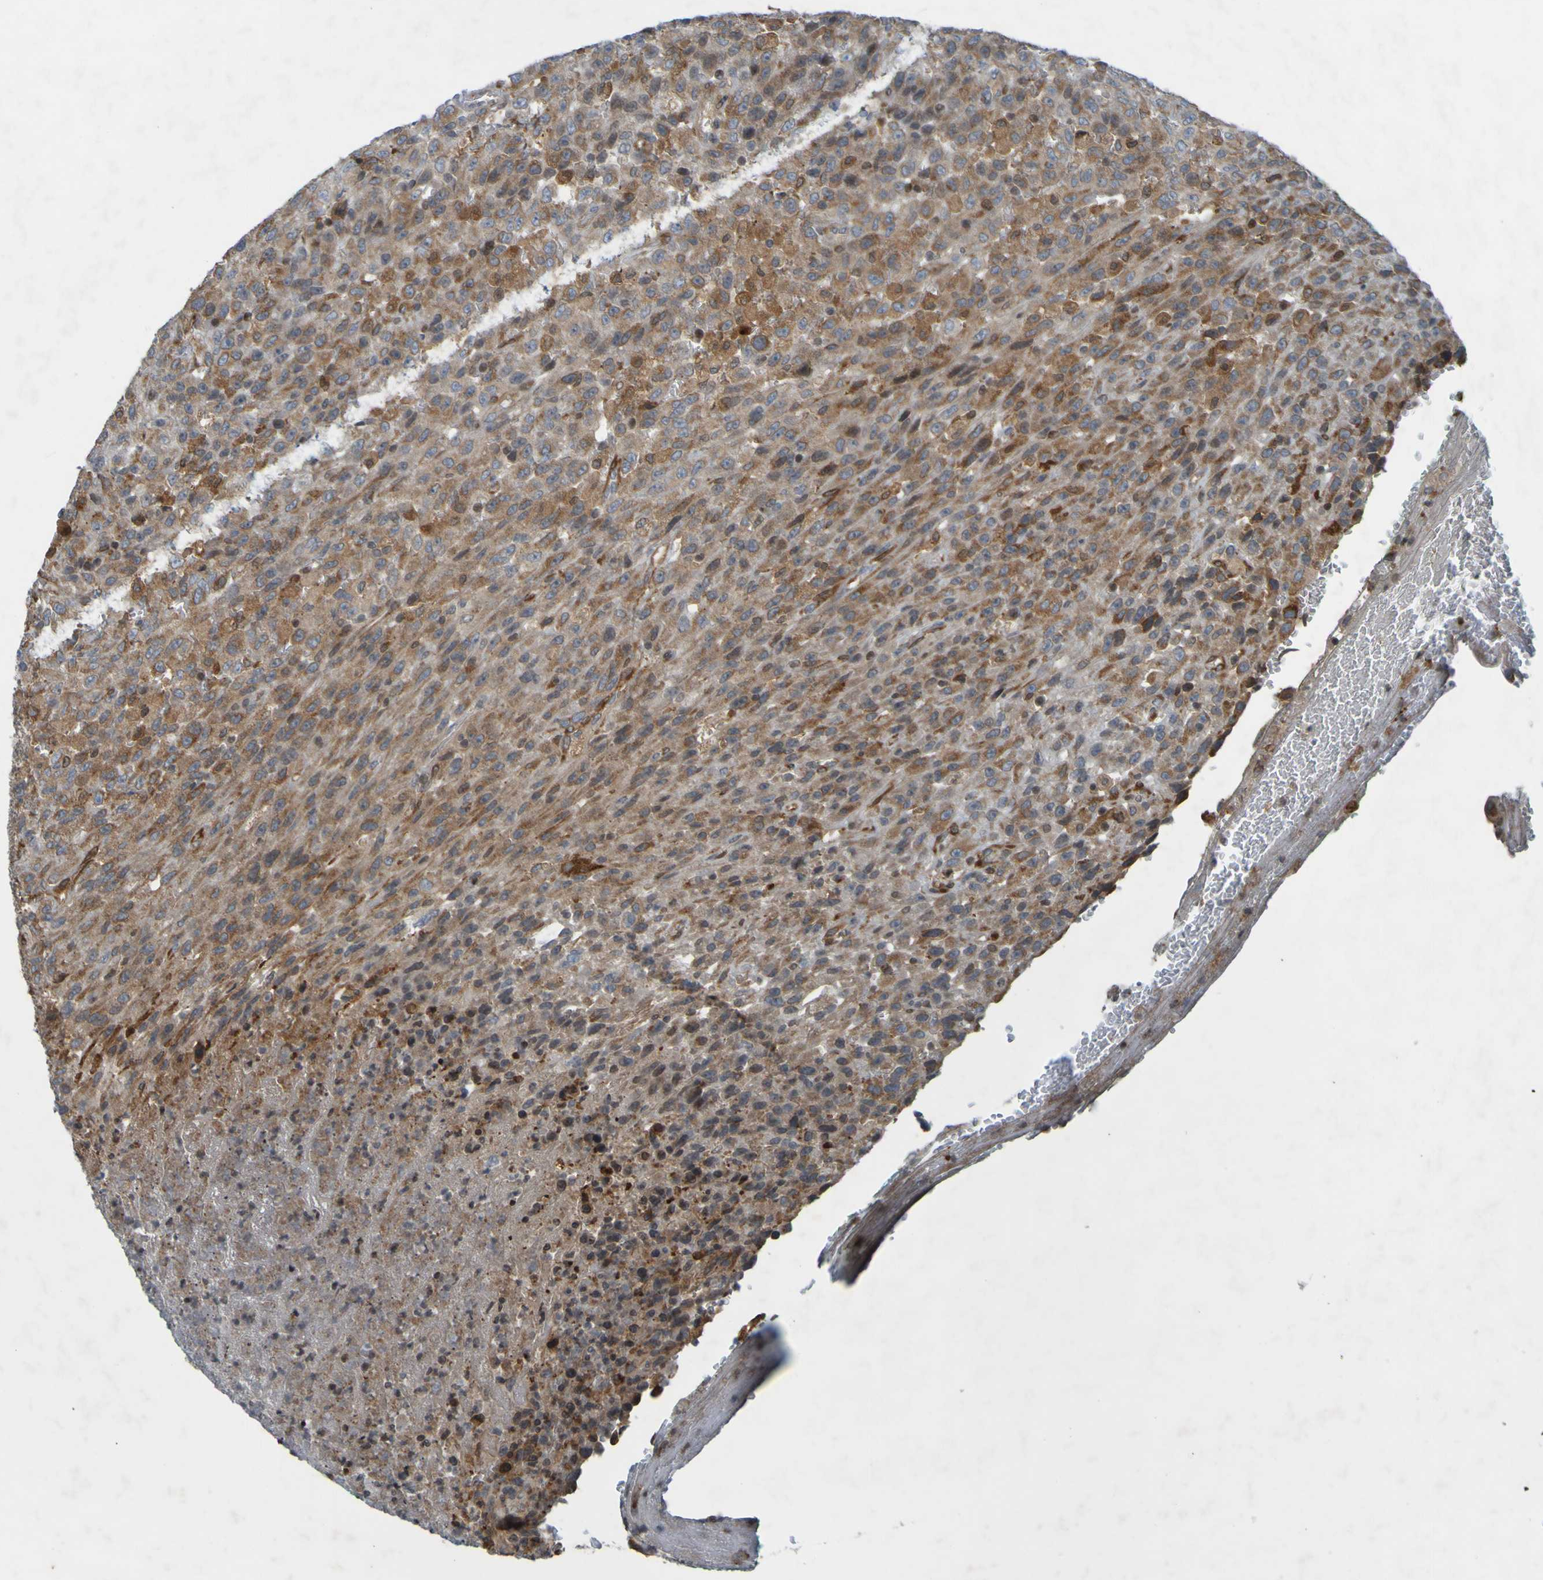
{"staining": {"intensity": "moderate", "quantity": ">75%", "location": "cytoplasmic/membranous"}, "tissue": "urothelial cancer", "cell_type": "Tumor cells", "image_type": "cancer", "snomed": [{"axis": "morphology", "description": "Urothelial carcinoma, High grade"}, {"axis": "topography", "description": "Urinary bladder"}], "caption": "Protein staining shows moderate cytoplasmic/membranous staining in approximately >75% of tumor cells in urothelial carcinoma (high-grade).", "gene": "GUCY1A1", "patient": {"sex": "male", "age": 66}}